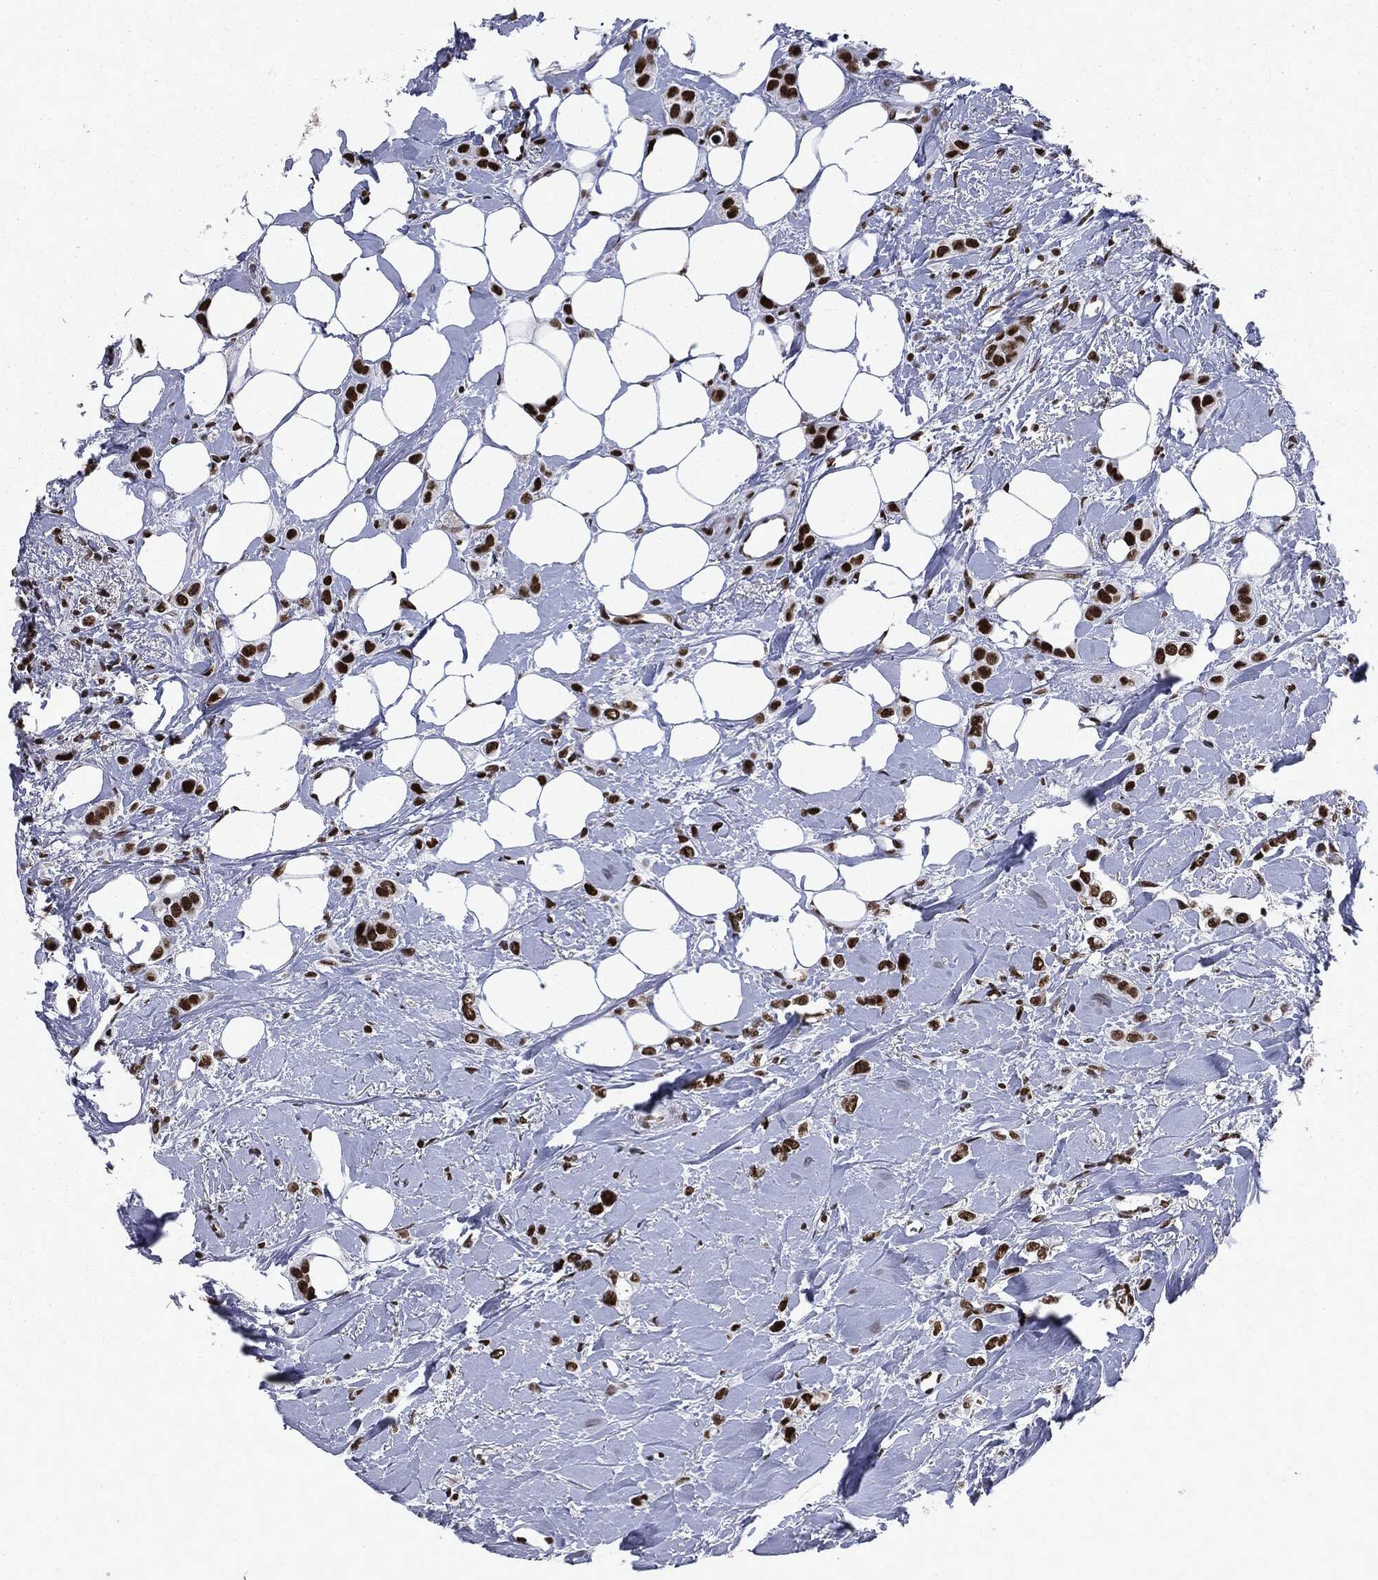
{"staining": {"intensity": "strong", "quantity": ">75%", "location": "nuclear"}, "tissue": "breast cancer", "cell_type": "Tumor cells", "image_type": "cancer", "snomed": [{"axis": "morphology", "description": "Lobular carcinoma"}, {"axis": "topography", "description": "Breast"}], "caption": "Immunohistochemical staining of human breast cancer reveals high levels of strong nuclear expression in approximately >75% of tumor cells.", "gene": "MSH2", "patient": {"sex": "female", "age": 66}}